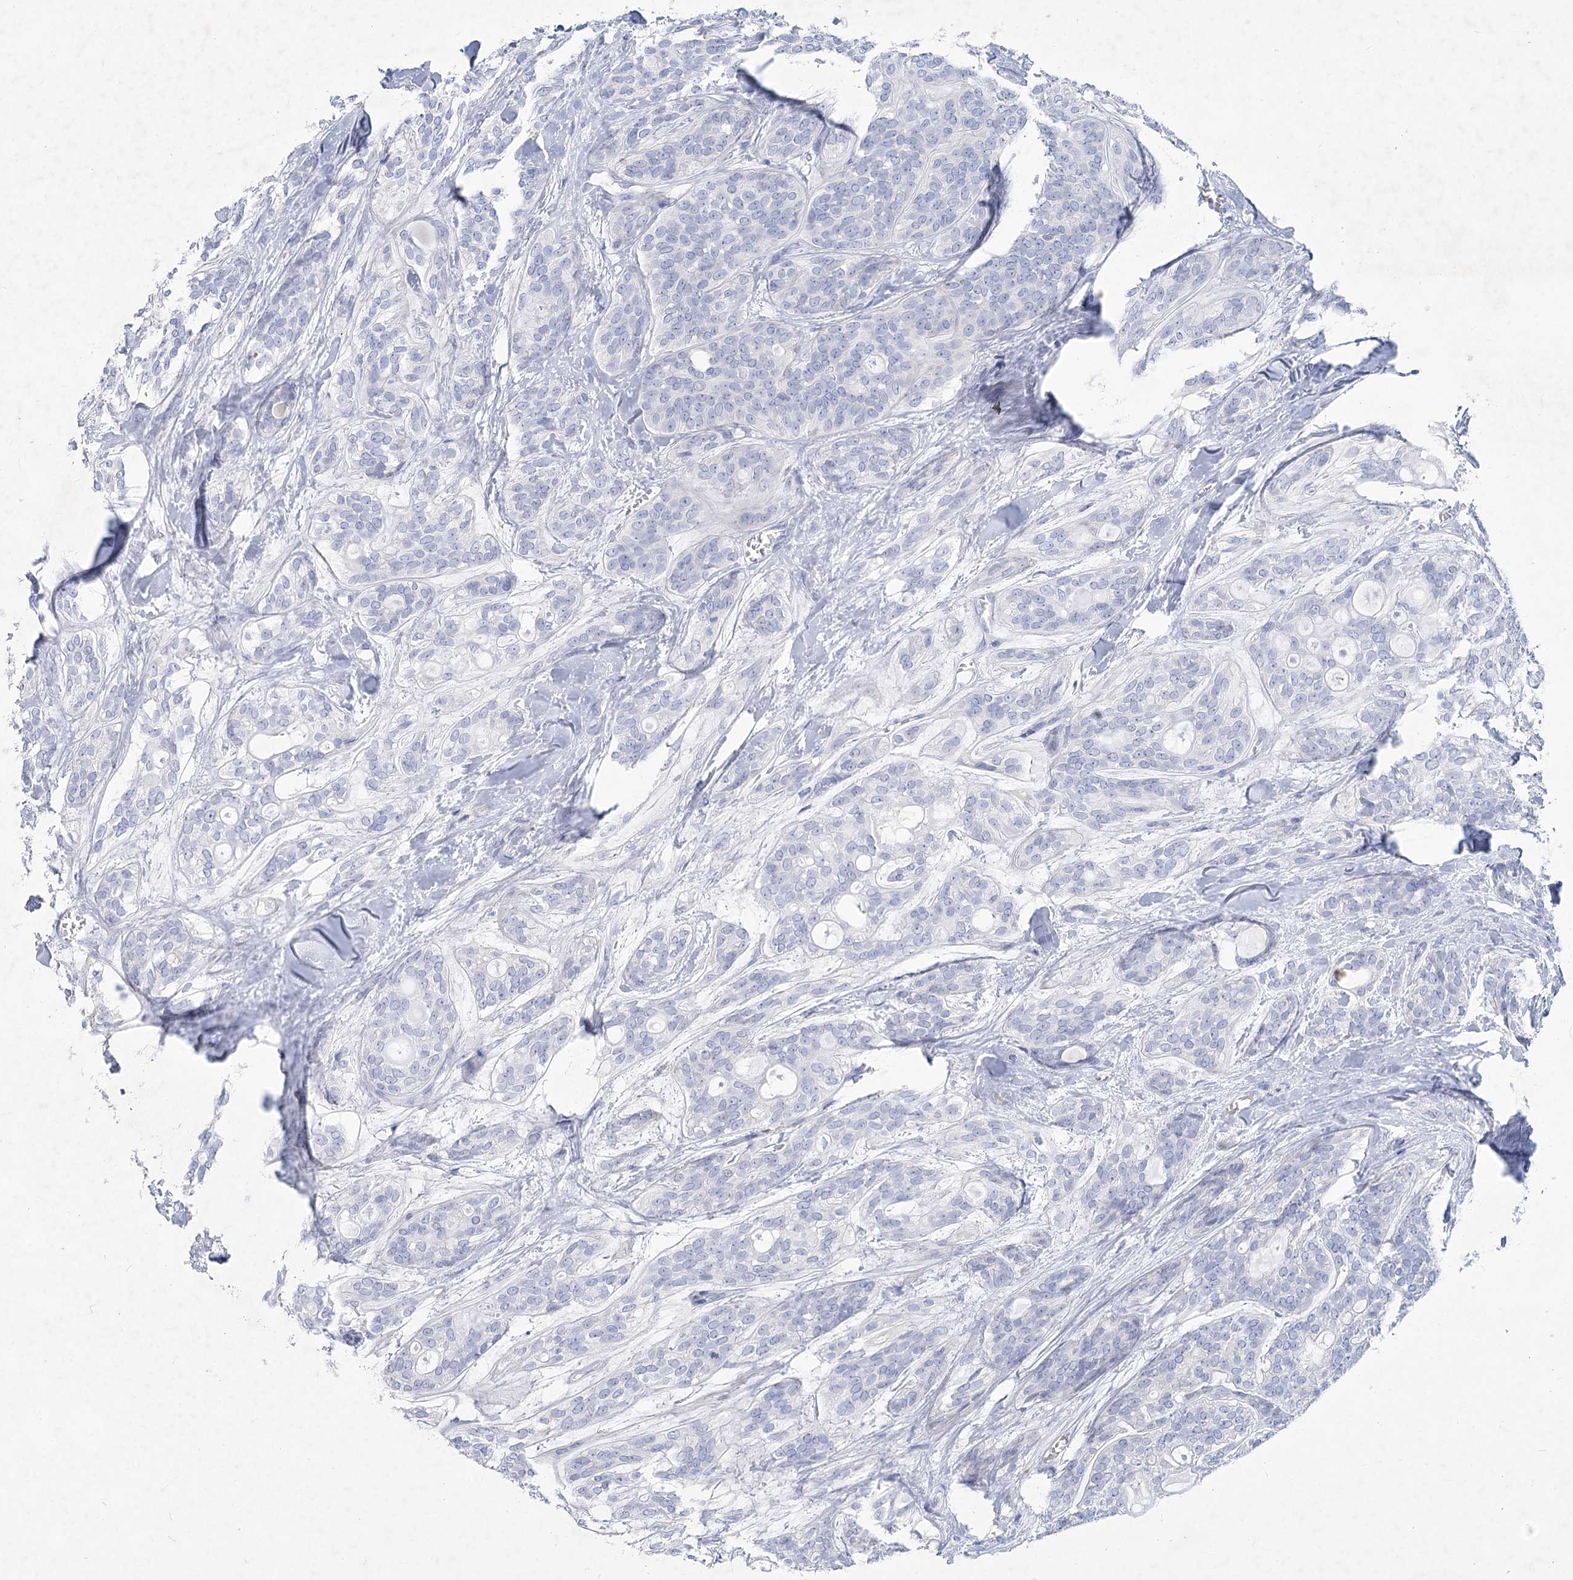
{"staining": {"intensity": "negative", "quantity": "none", "location": "none"}, "tissue": "head and neck cancer", "cell_type": "Tumor cells", "image_type": "cancer", "snomed": [{"axis": "morphology", "description": "Adenocarcinoma, NOS"}, {"axis": "topography", "description": "Head-Neck"}], "caption": "Image shows no protein positivity in tumor cells of head and neck adenocarcinoma tissue.", "gene": "WDR74", "patient": {"sex": "male", "age": 66}}